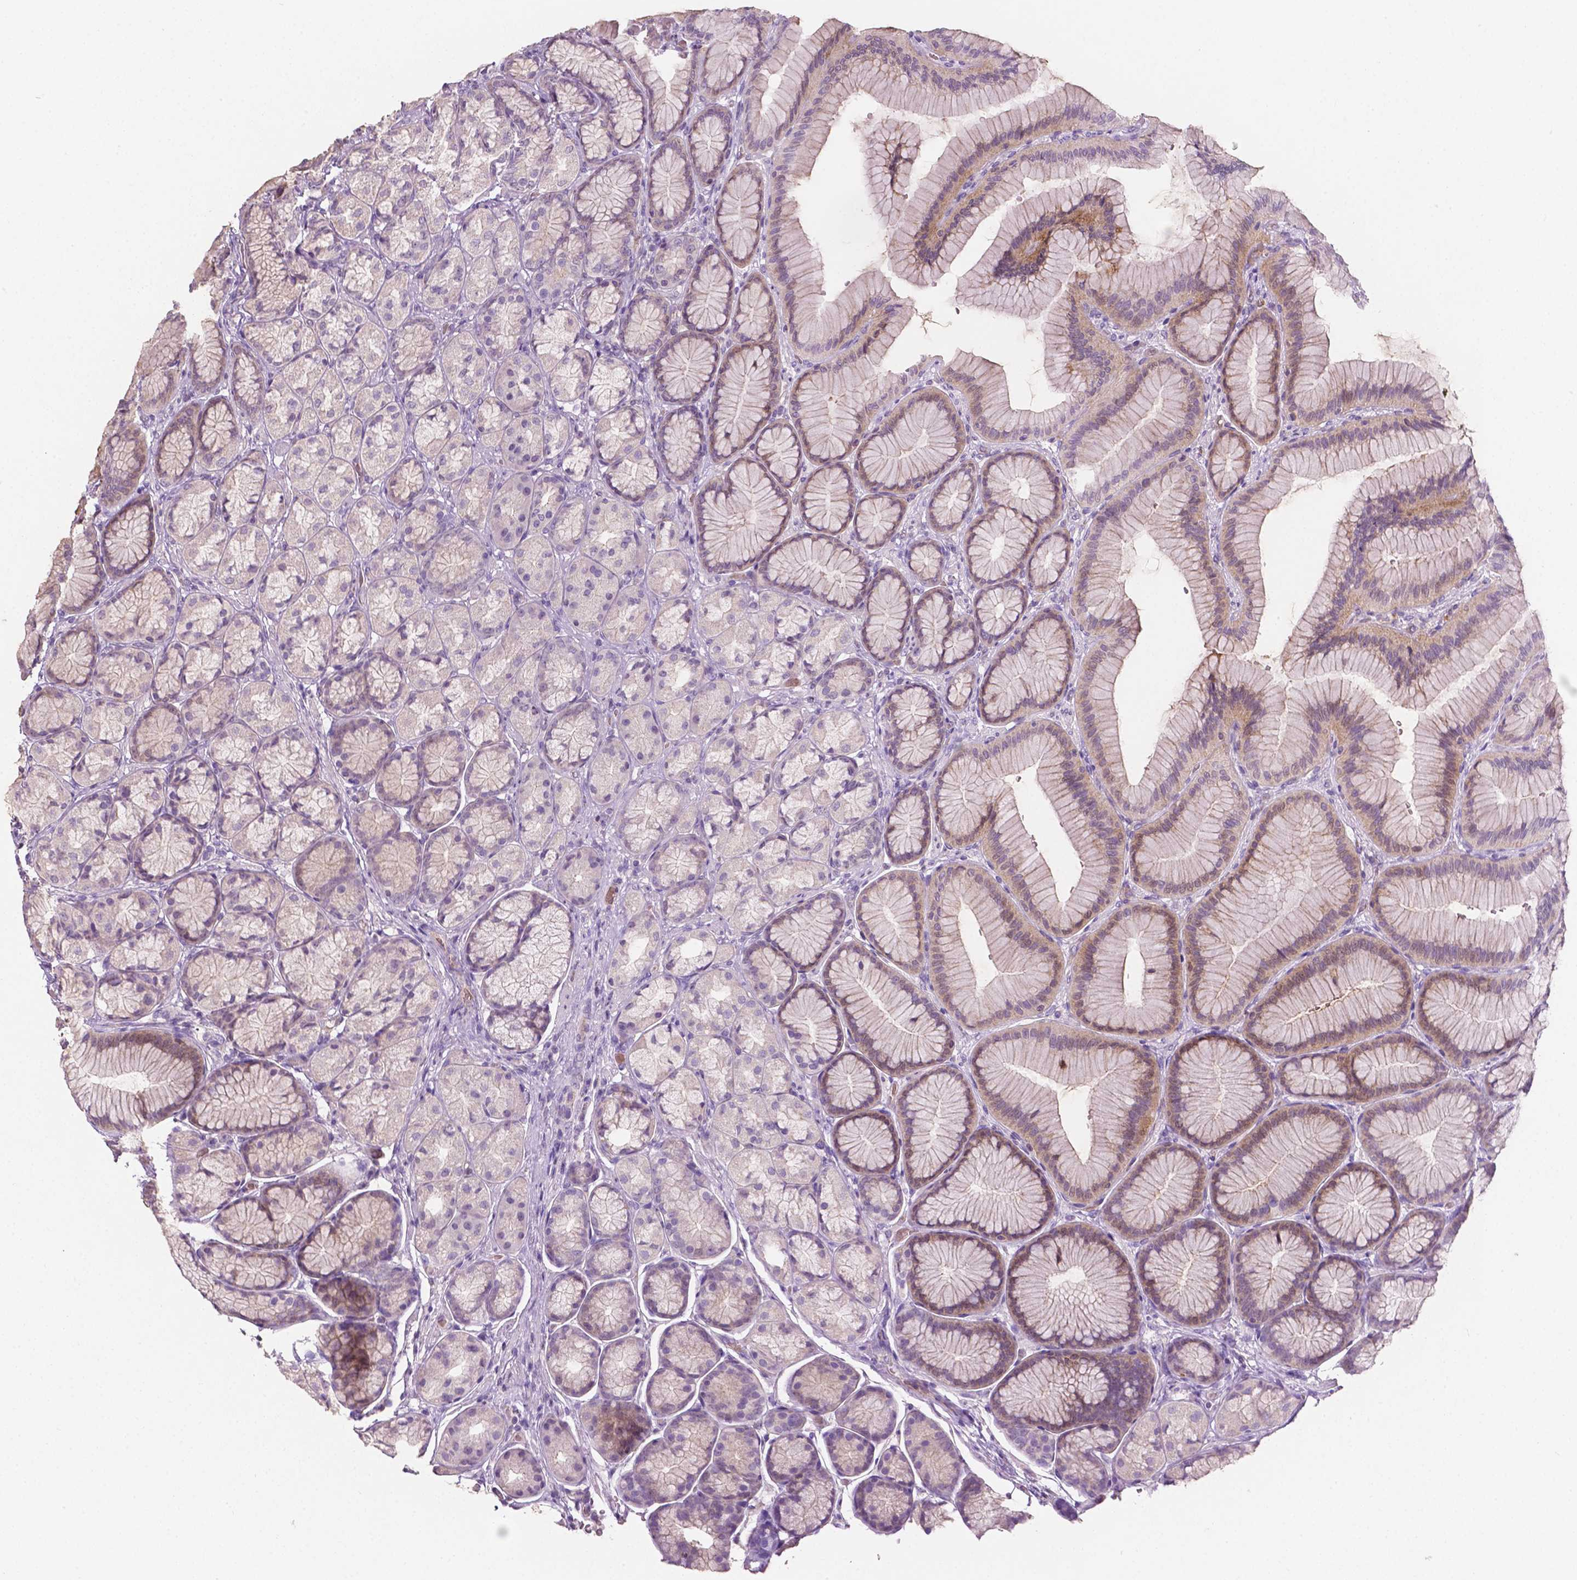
{"staining": {"intensity": "weak", "quantity": "<25%", "location": "cytoplasmic/membranous"}, "tissue": "stomach", "cell_type": "Glandular cells", "image_type": "normal", "snomed": [{"axis": "morphology", "description": "Normal tissue, NOS"}, {"axis": "morphology", "description": "Adenocarcinoma, NOS"}, {"axis": "morphology", "description": "Adenocarcinoma, High grade"}, {"axis": "topography", "description": "Stomach, upper"}, {"axis": "topography", "description": "Stomach"}], "caption": "This is a micrograph of immunohistochemistry (IHC) staining of benign stomach, which shows no positivity in glandular cells.", "gene": "EGFR", "patient": {"sex": "female", "age": 65}}